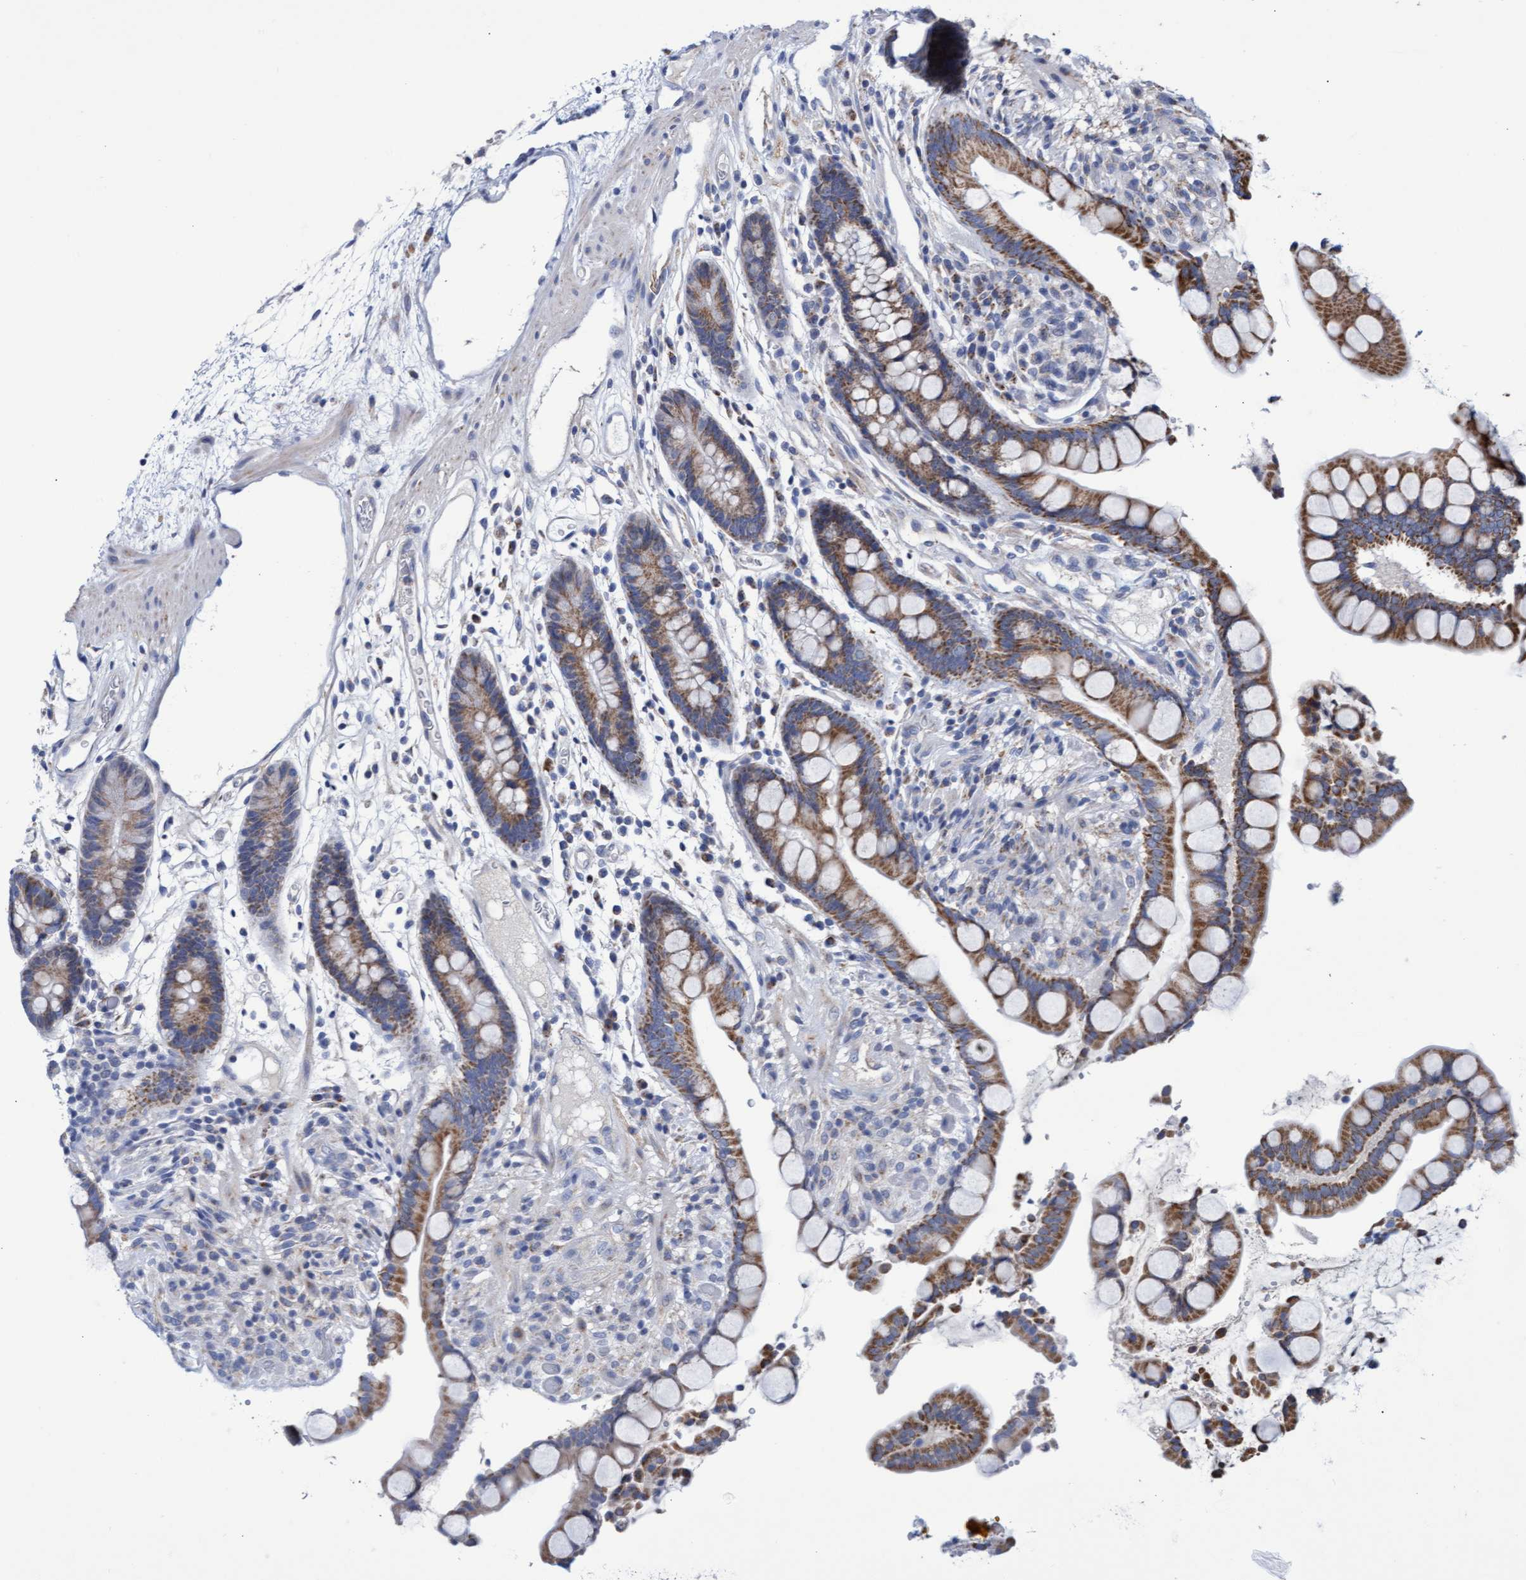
{"staining": {"intensity": "negative", "quantity": "none", "location": "none"}, "tissue": "colon", "cell_type": "Endothelial cells", "image_type": "normal", "snomed": [{"axis": "morphology", "description": "Normal tissue, NOS"}, {"axis": "topography", "description": "Colon"}], "caption": "Protein analysis of normal colon demonstrates no significant expression in endothelial cells. (DAB (3,3'-diaminobenzidine) immunohistochemistry (IHC) with hematoxylin counter stain).", "gene": "ZNF750", "patient": {"sex": "male", "age": 73}}